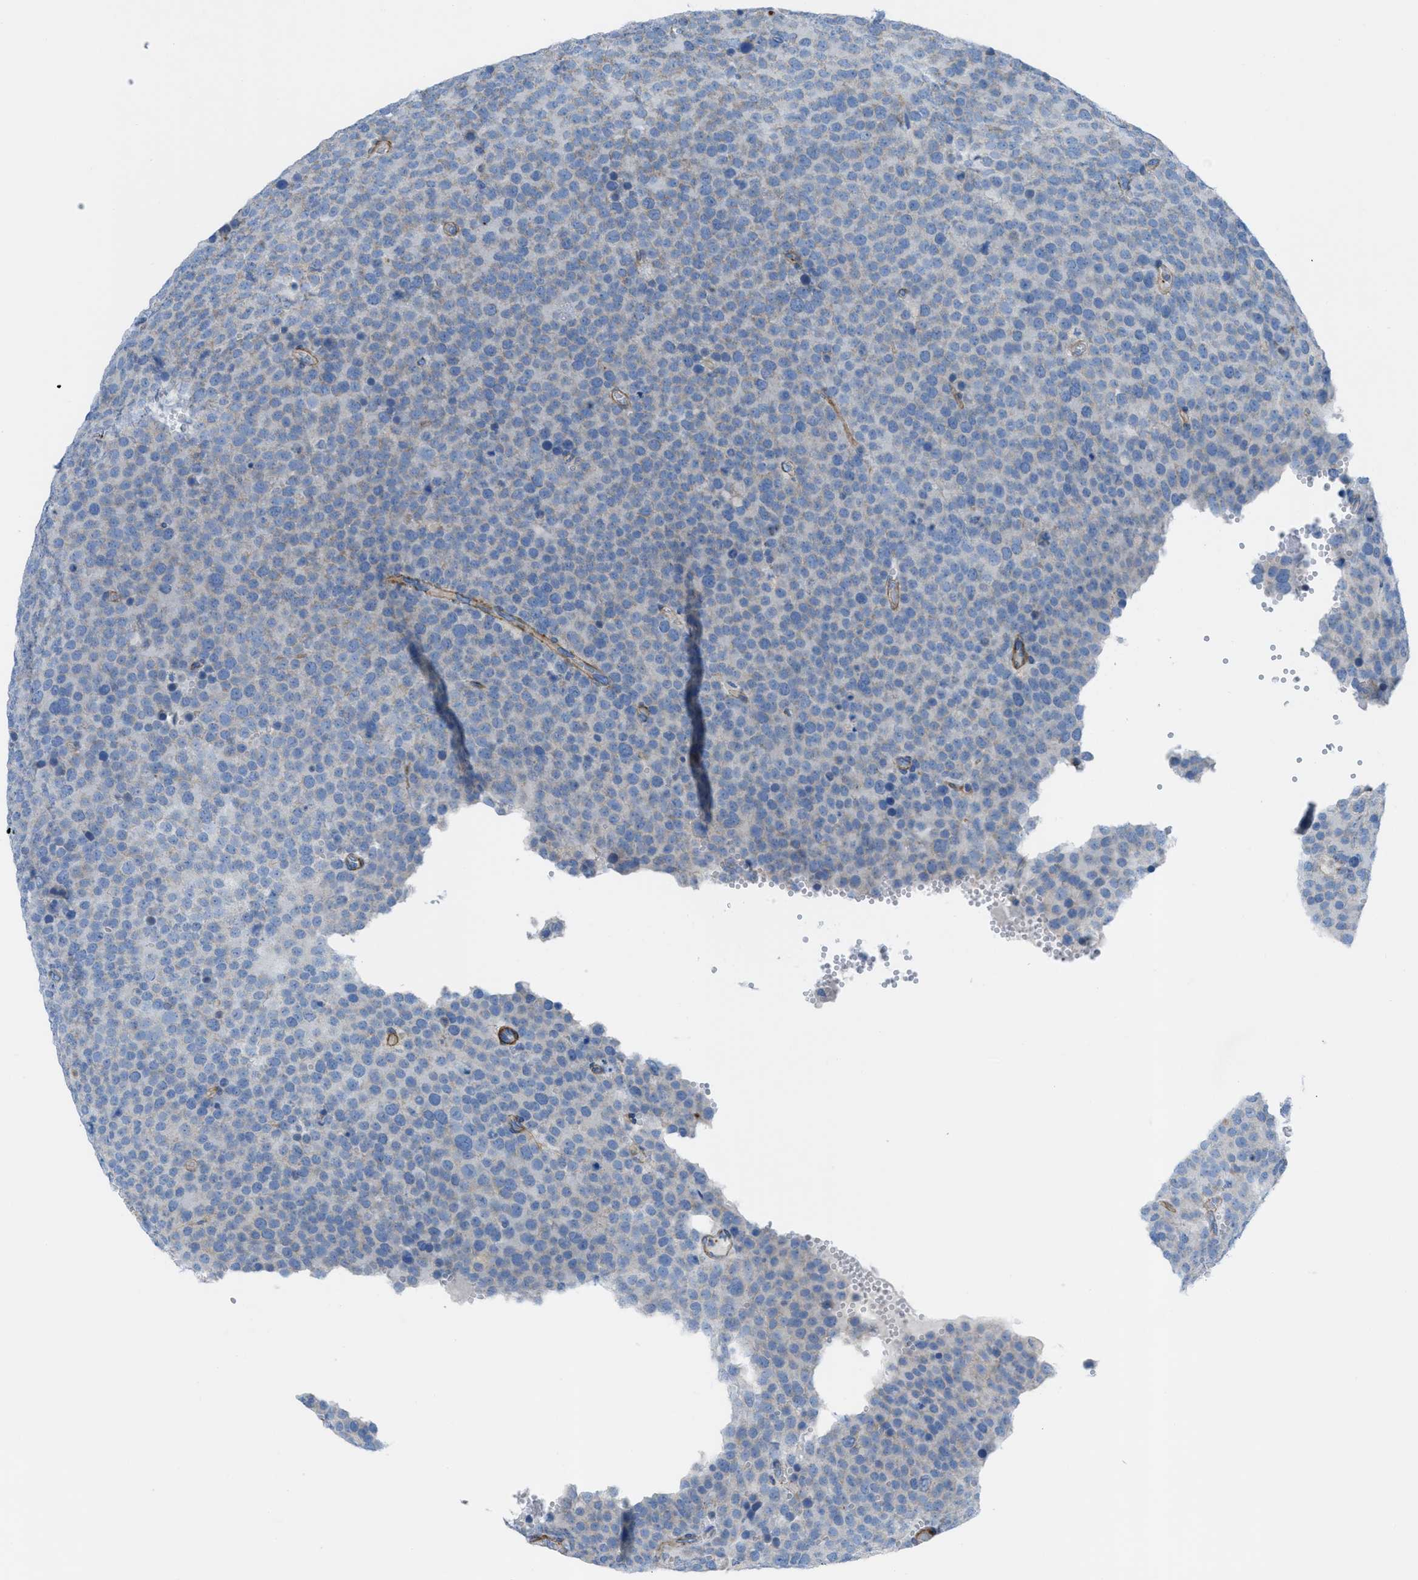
{"staining": {"intensity": "negative", "quantity": "none", "location": "none"}, "tissue": "testis cancer", "cell_type": "Tumor cells", "image_type": "cancer", "snomed": [{"axis": "morphology", "description": "Normal tissue, NOS"}, {"axis": "morphology", "description": "Seminoma, NOS"}, {"axis": "topography", "description": "Testis"}], "caption": "Immunohistochemical staining of testis cancer (seminoma) displays no significant positivity in tumor cells.", "gene": "KCNH7", "patient": {"sex": "male", "age": 71}}